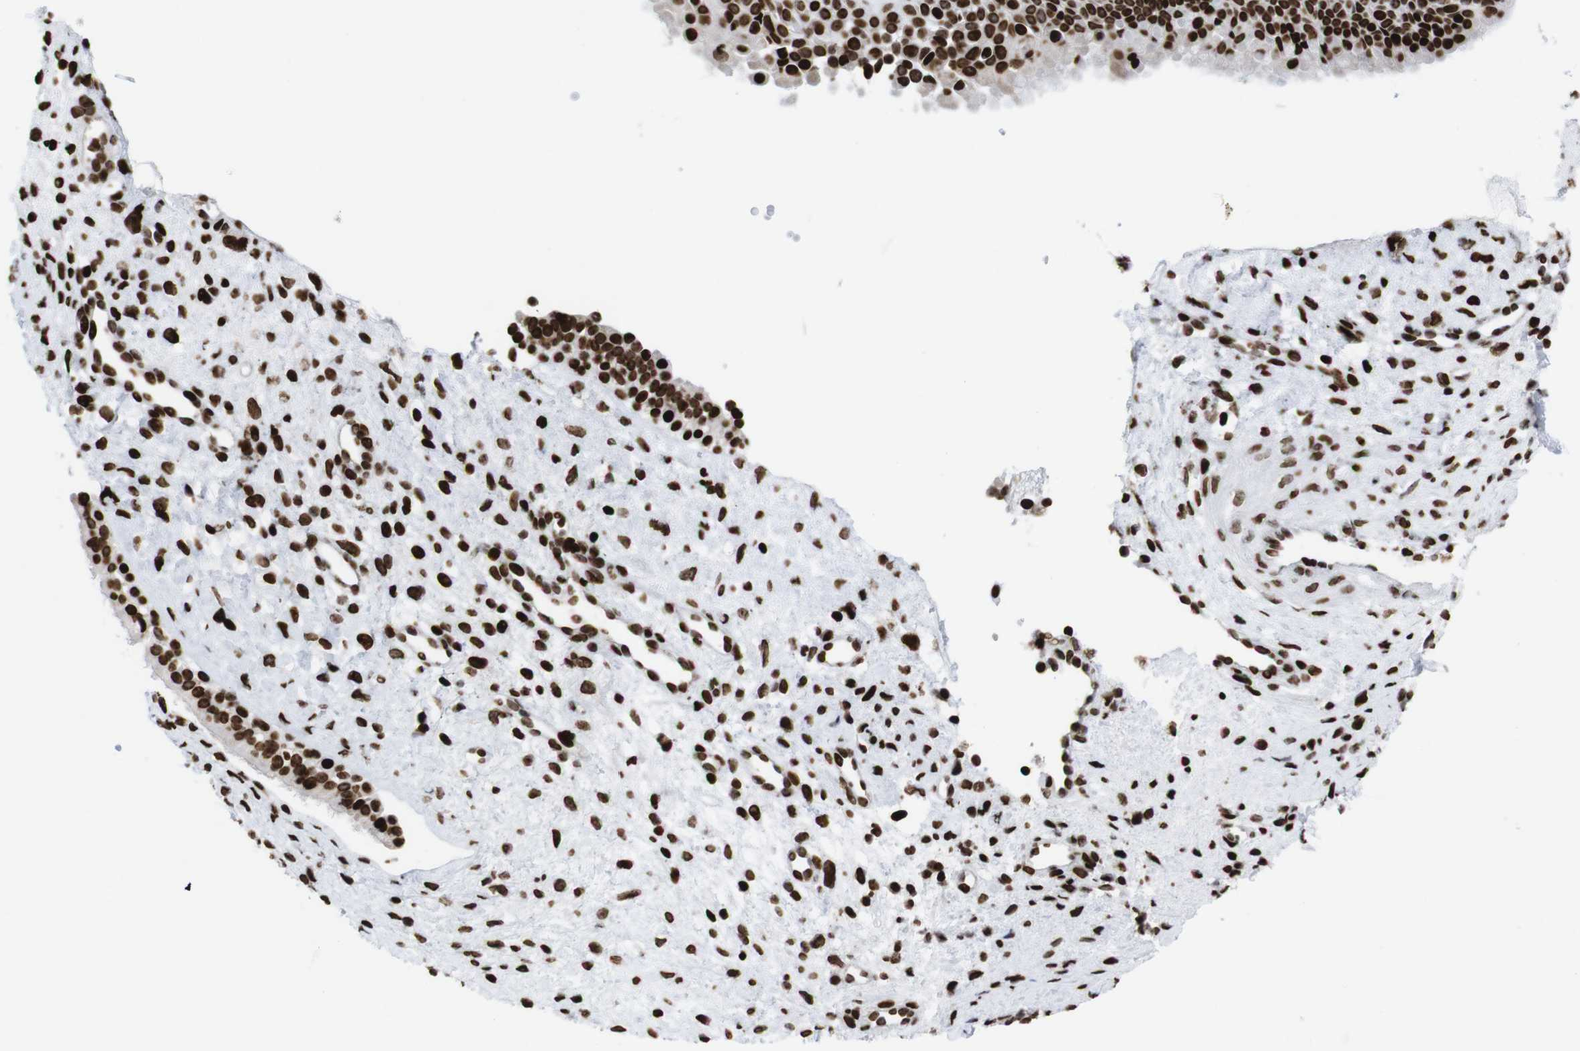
{"staining": {"intensity": "strong", "quantity": ">75%", "location": "nuclear"}, "tissue": "nasopharynx", "cell_type": "Respiratory epithelial cells", "image_type": "normal", "snomed": [{"axis": "morphology", "description": "Normal tissue, NOS"}, {"axis": "topography", "description": "Nasopharynx"}], "caption": "Immunohistochemical staining of benign nasopharynx reveals >75% levels of strong nuclear protein expression in about >75% of respiratory epithelial cells. (DAB (3,3'-diaminobenzidine) = brown stain, brightfield microscopy at high magnification).", "gene": "H1", "patient": {"sex": "male", "age": 22}}